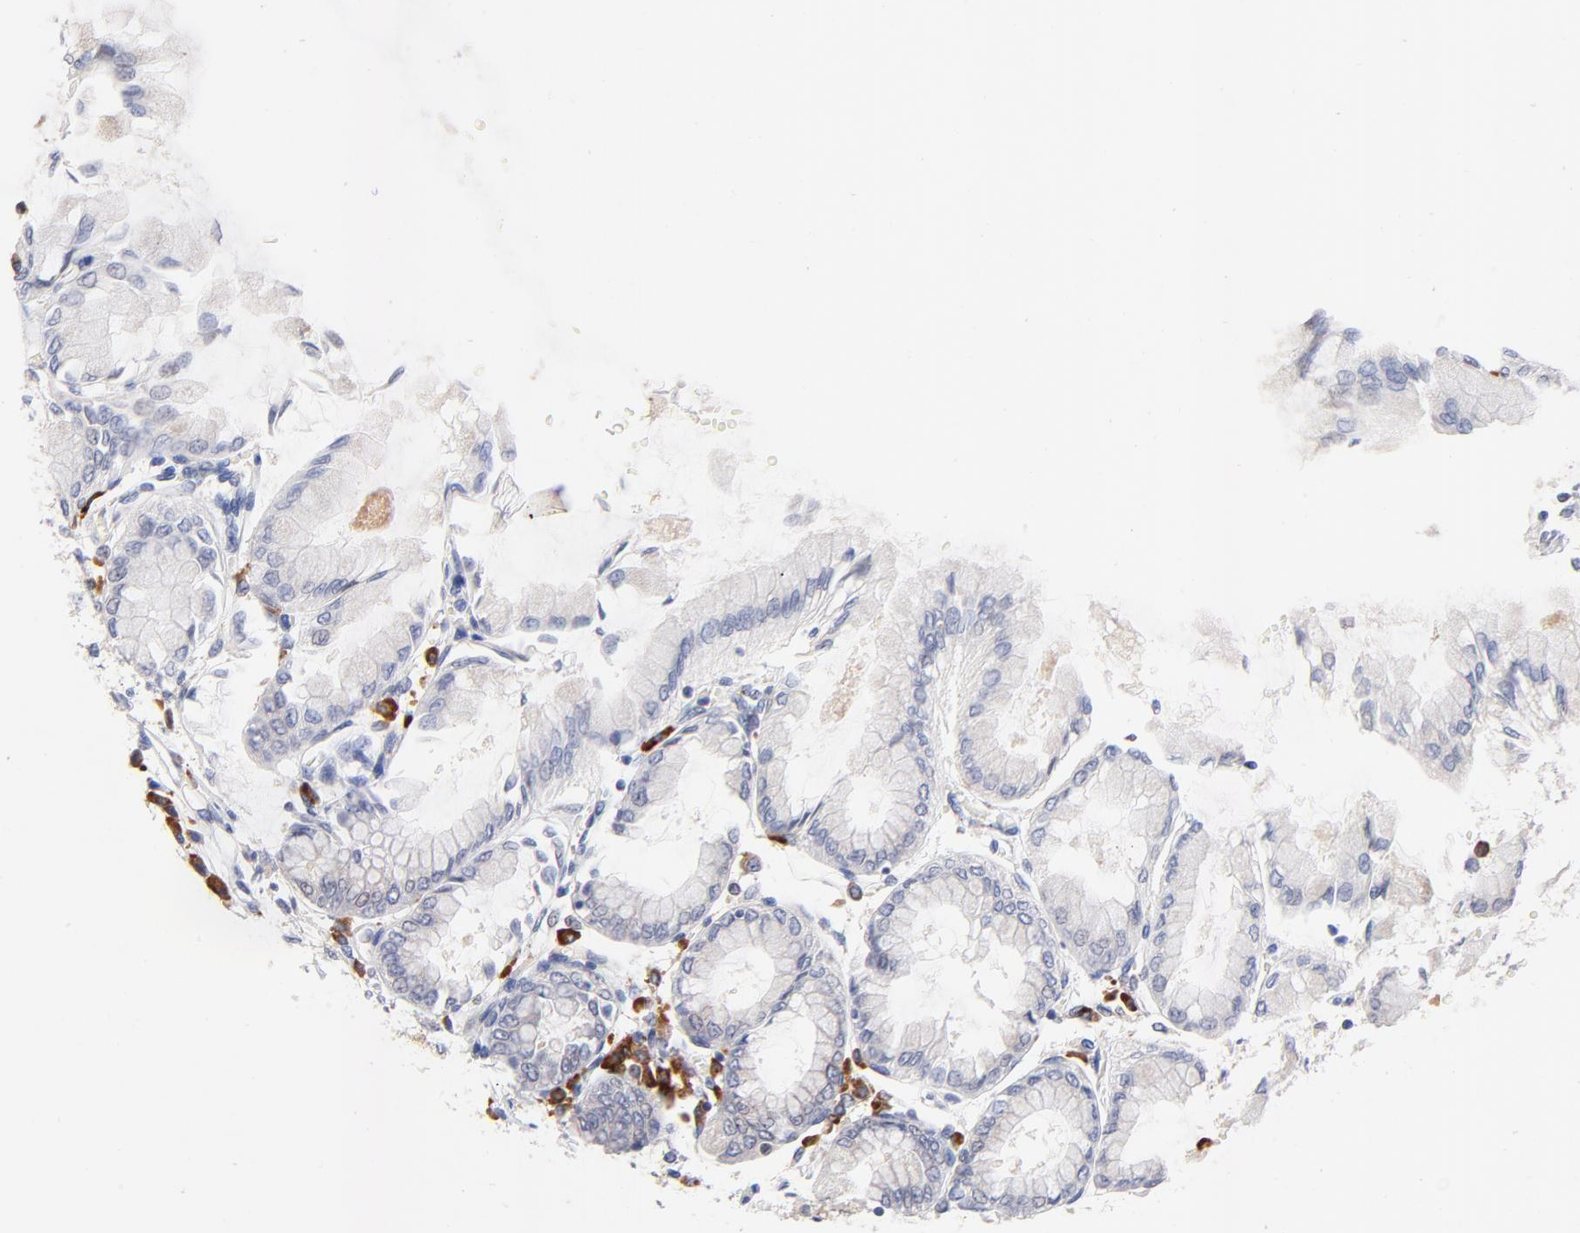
{"staining": {"intensity": "moderate", "quantity": "<25%", "location": "cytoplasmic/membranous"}, "tissue": "stomach", "cell_type": "Glandular cells", "image_type": "normal", "snomed": [{"axis": "morphology", "description": "Normal tissue, NOS"}, {"axis": "topography", "description": "Stomach, upper"}], "caption": "Brown immunohistochemical staining in unremarkable human stomach exhibits moderate cytoplasmic/membranous positivity in about <25% of glandular cells. Ihc stains the protein of interest in brown and the nuclei are stained blue.", "gene": "AFF2", "patient": {"sex": "female", "age": 56}}